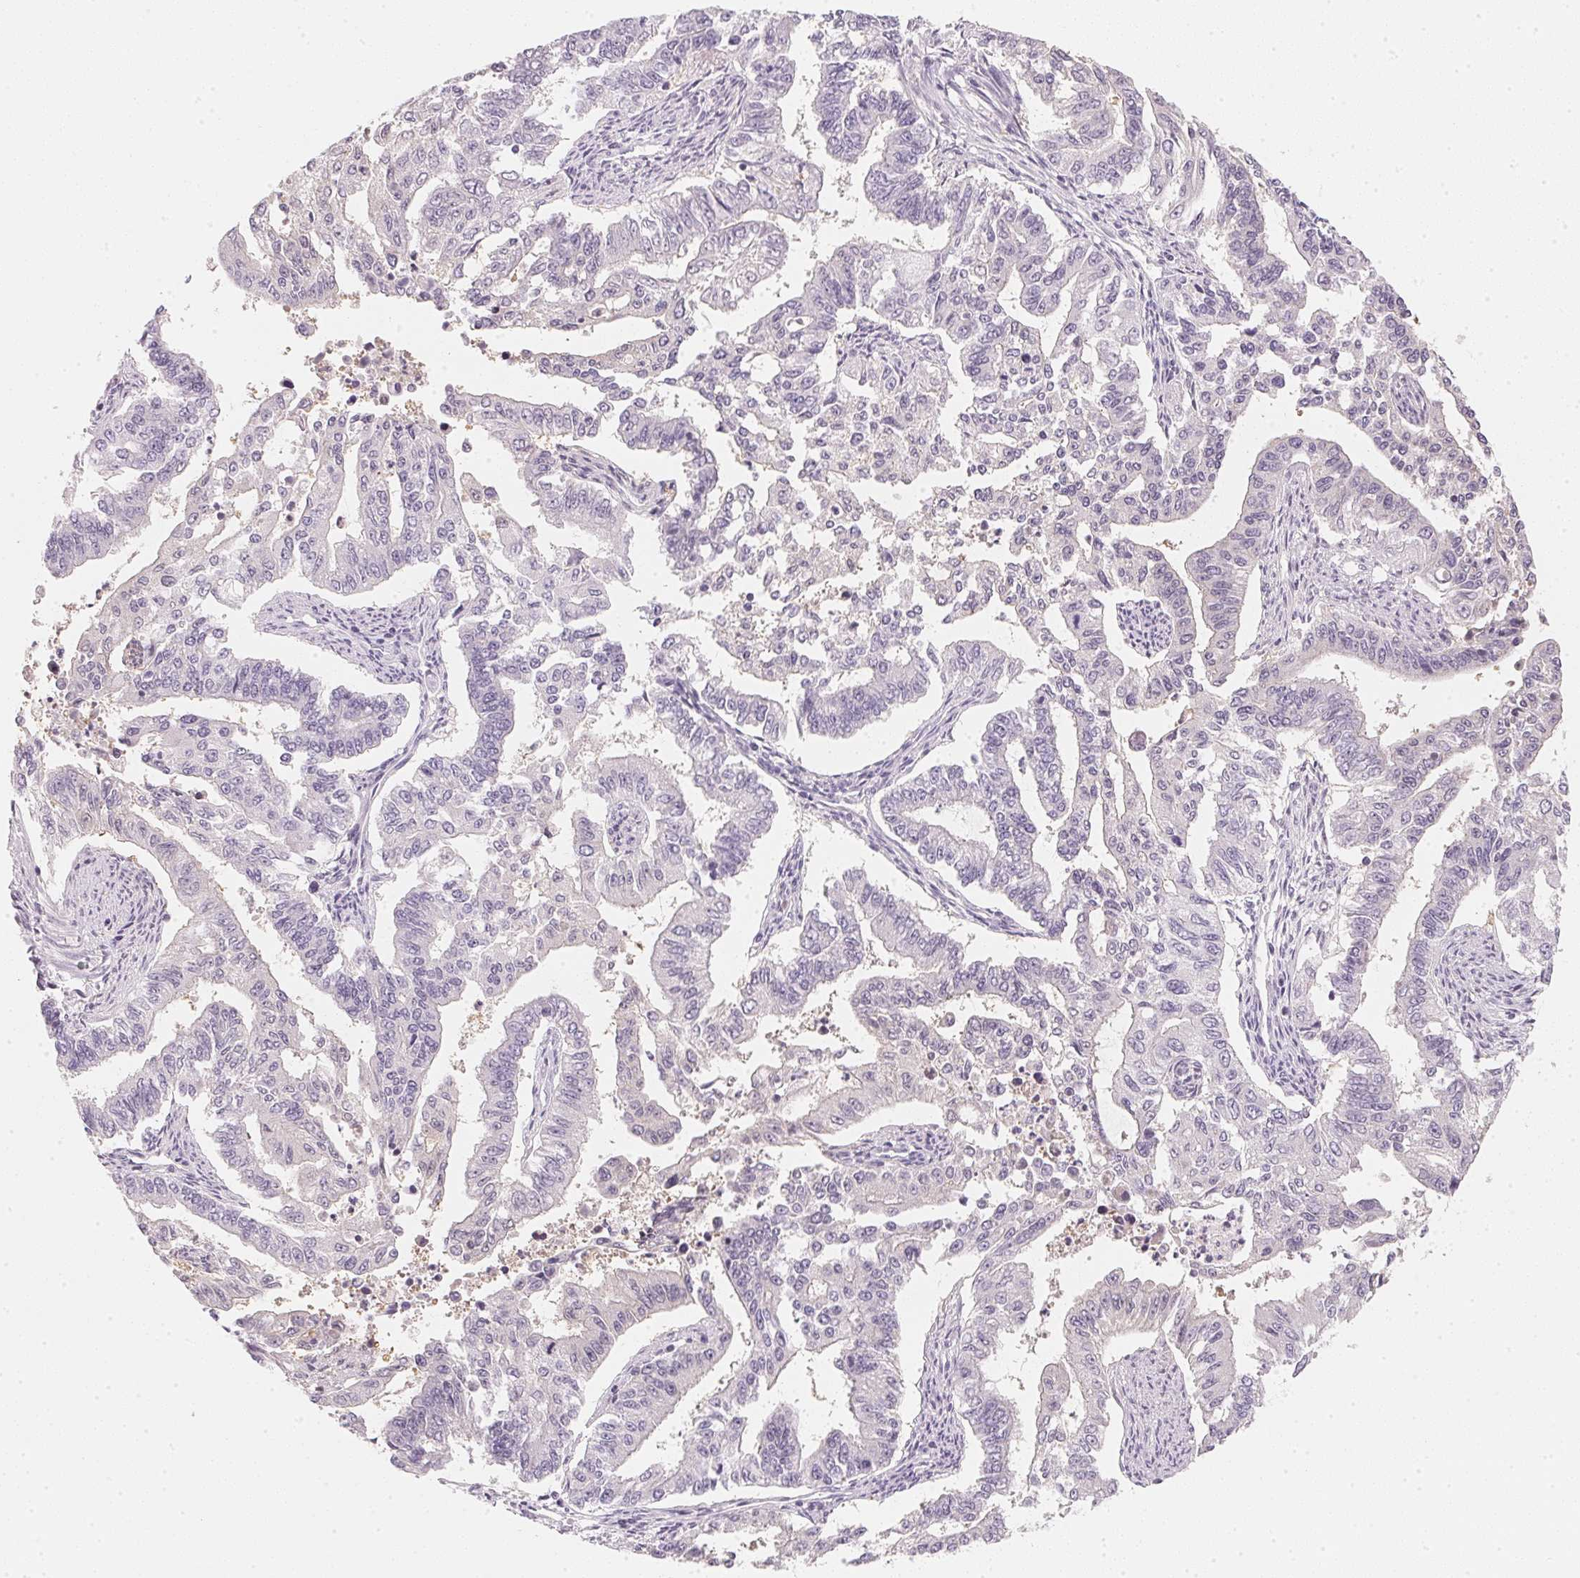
{"staining": {"intensity": "negative", "quantity": "none", "location": "none"}, "tissue": "endometrial cancer", "cell_type": "Tumor cells", "image_type": "cancer", "snomed": [{"axis": "morphology", "description": "Adenocarcinoma, NOS"}, {"axis": "topography", "description": "Uterus"}], "caption": "The histopathology image shows no significant staining in tumor cells of endometrial cancer.", "gene": "CFAP276", "patient": {"sex": "female", "age": 59}}